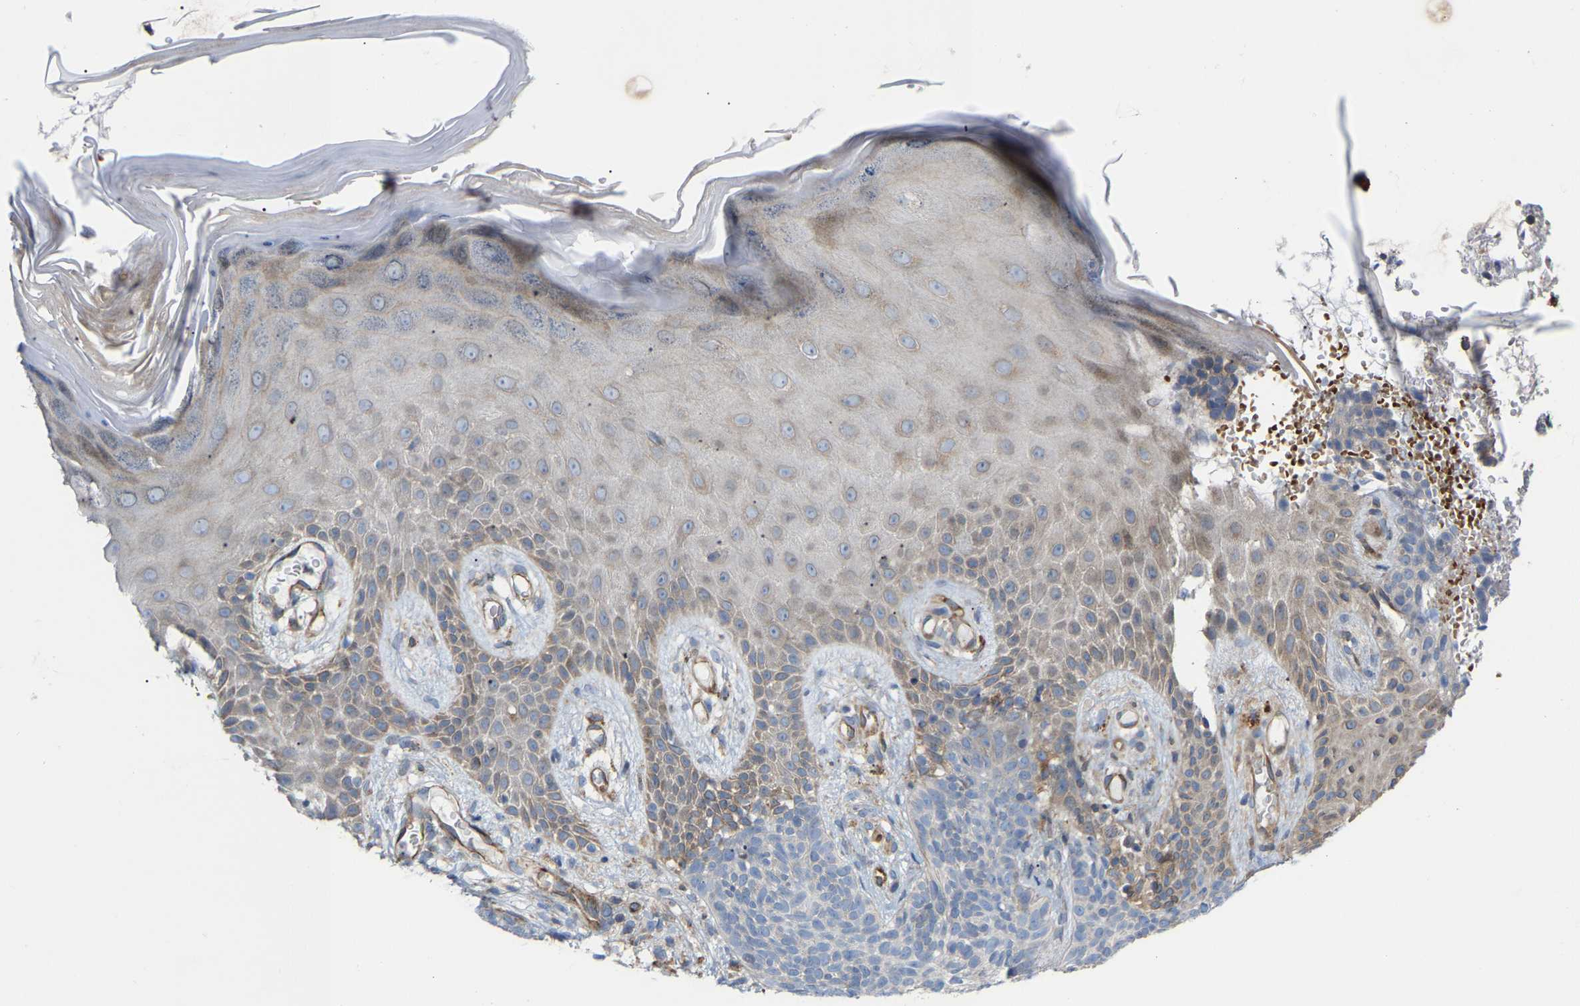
{"staining": {"intensity": "negative", "quantity": "none", "location": "none"}, "tissue": "skin cancer", "cell_type": "Tumor cells", "image_type": "cancer", "snomed": [{"axis": "morphology", "description": "Basal cell carcinoma"}, {"axis": "topography", "description": "Skin"}], "caption": "High magnification brightfield microscopy of basal cell carcinoma (skin) stained with DAB (brown) and counterstained with hematoxylin (blue): tumor cells show no significant staining. (DAB (3,3'-diaminobenzidine) IHC with hematoxylin counter stain).", "gene": "TOR1B", "patient": {"sex": "female", "age": 59}}